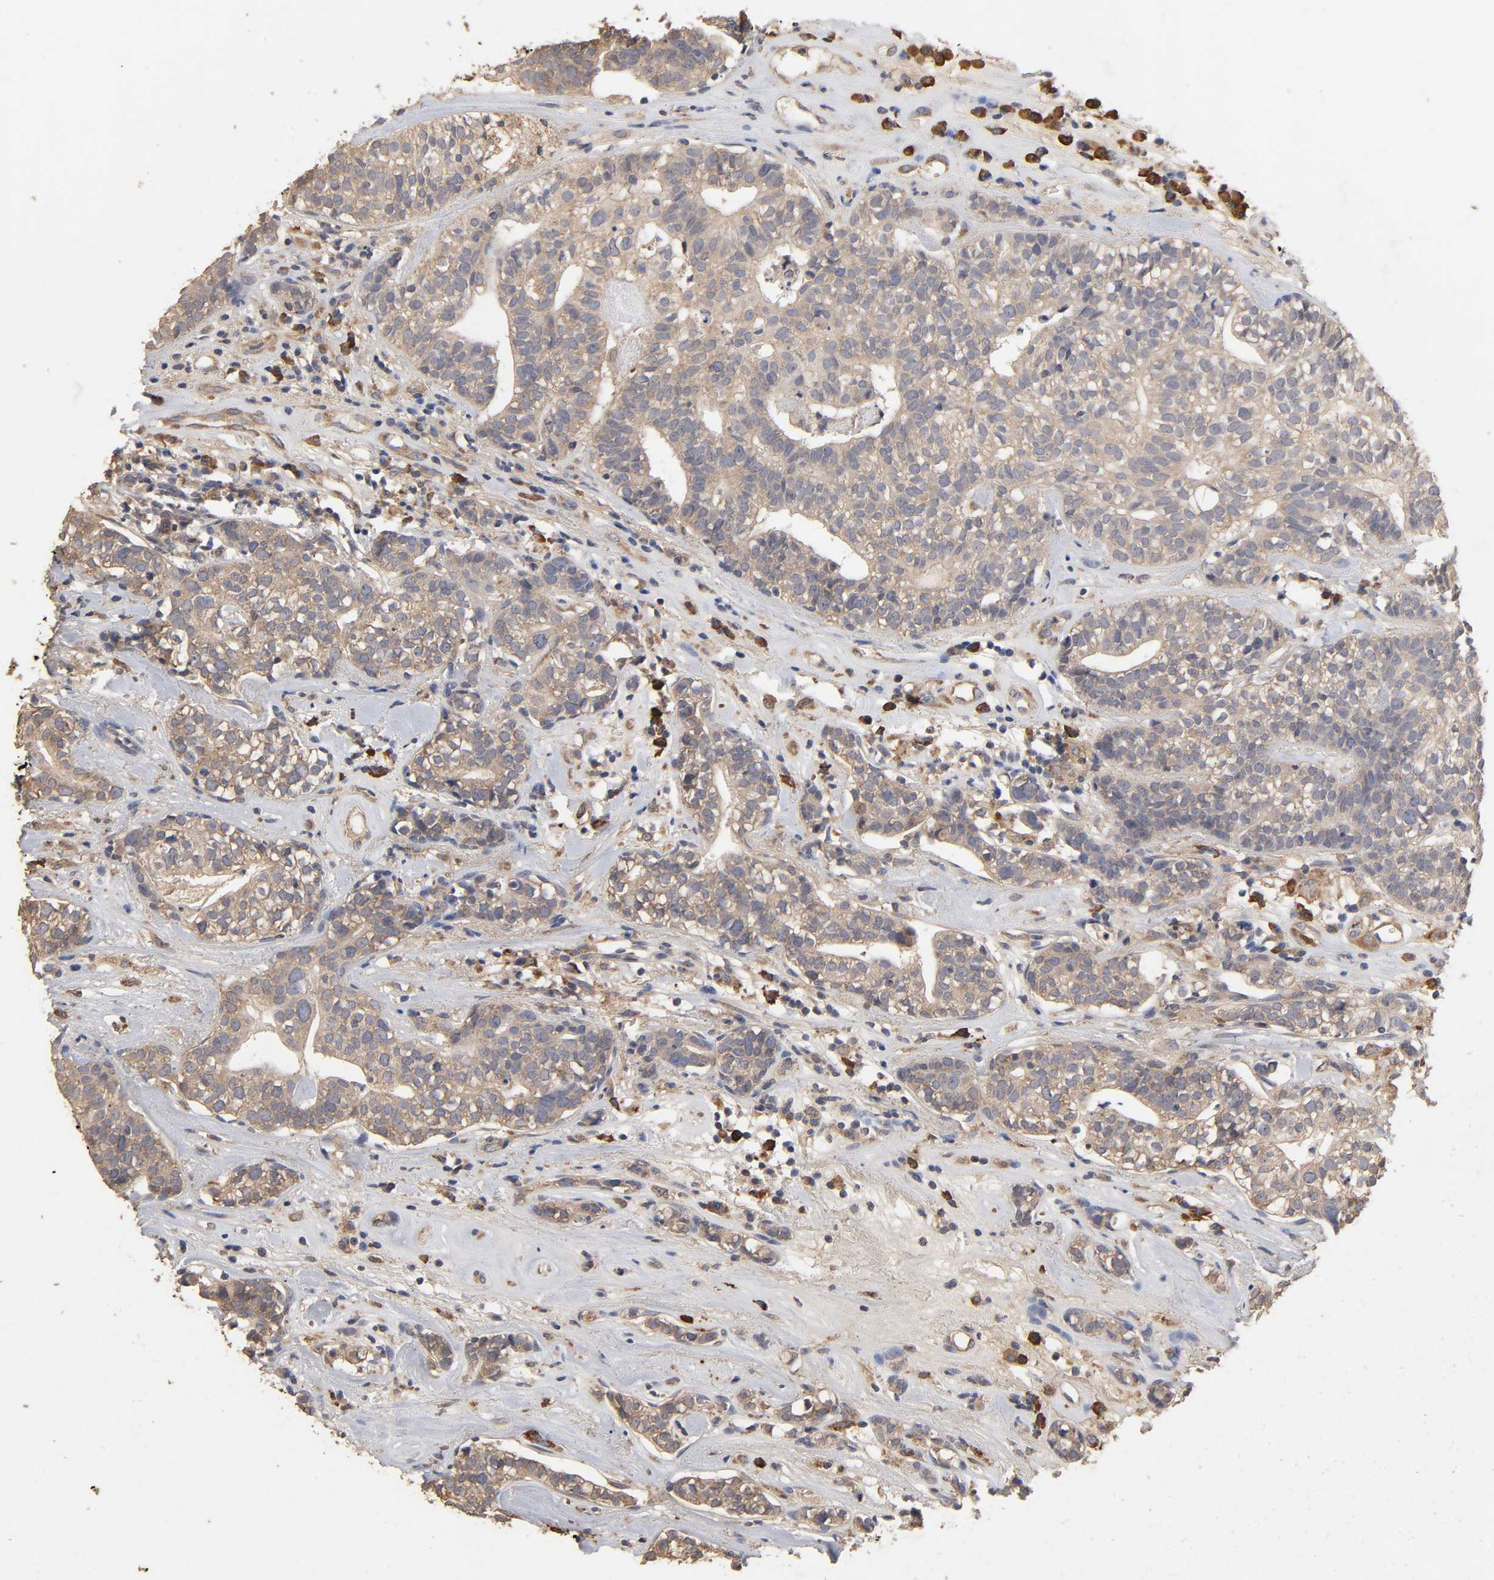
{"staining": {"intensity": "weak", "quantity": ">75%", "location": "cytoplasmic/membranous"}, "tissue": "head and neck cancer", "cell_type": "Tumor cells", "image_type": "cancer", "snomed": [{"axis": "morphology", "description": "Adenocarcinoma, NOS"}, {"axis": "topography", "description": "Salivary gland"}, {"axis": "topography", "description": "Head-Neck"}], "caption": "Protein staining demonstrates weak cytoplasmic/membranous expression in about >75% of tumor cells in head and neck cancer (adenocarcinoma). The staining is performed using DAB (3,3'-diaminobenzidine) brown chromogen to label protein expression. The nuclei are counter-stained blue using hematoxylin.", "gene": "EIF4G2", "patient": {"sex": "female", "age": 65}}